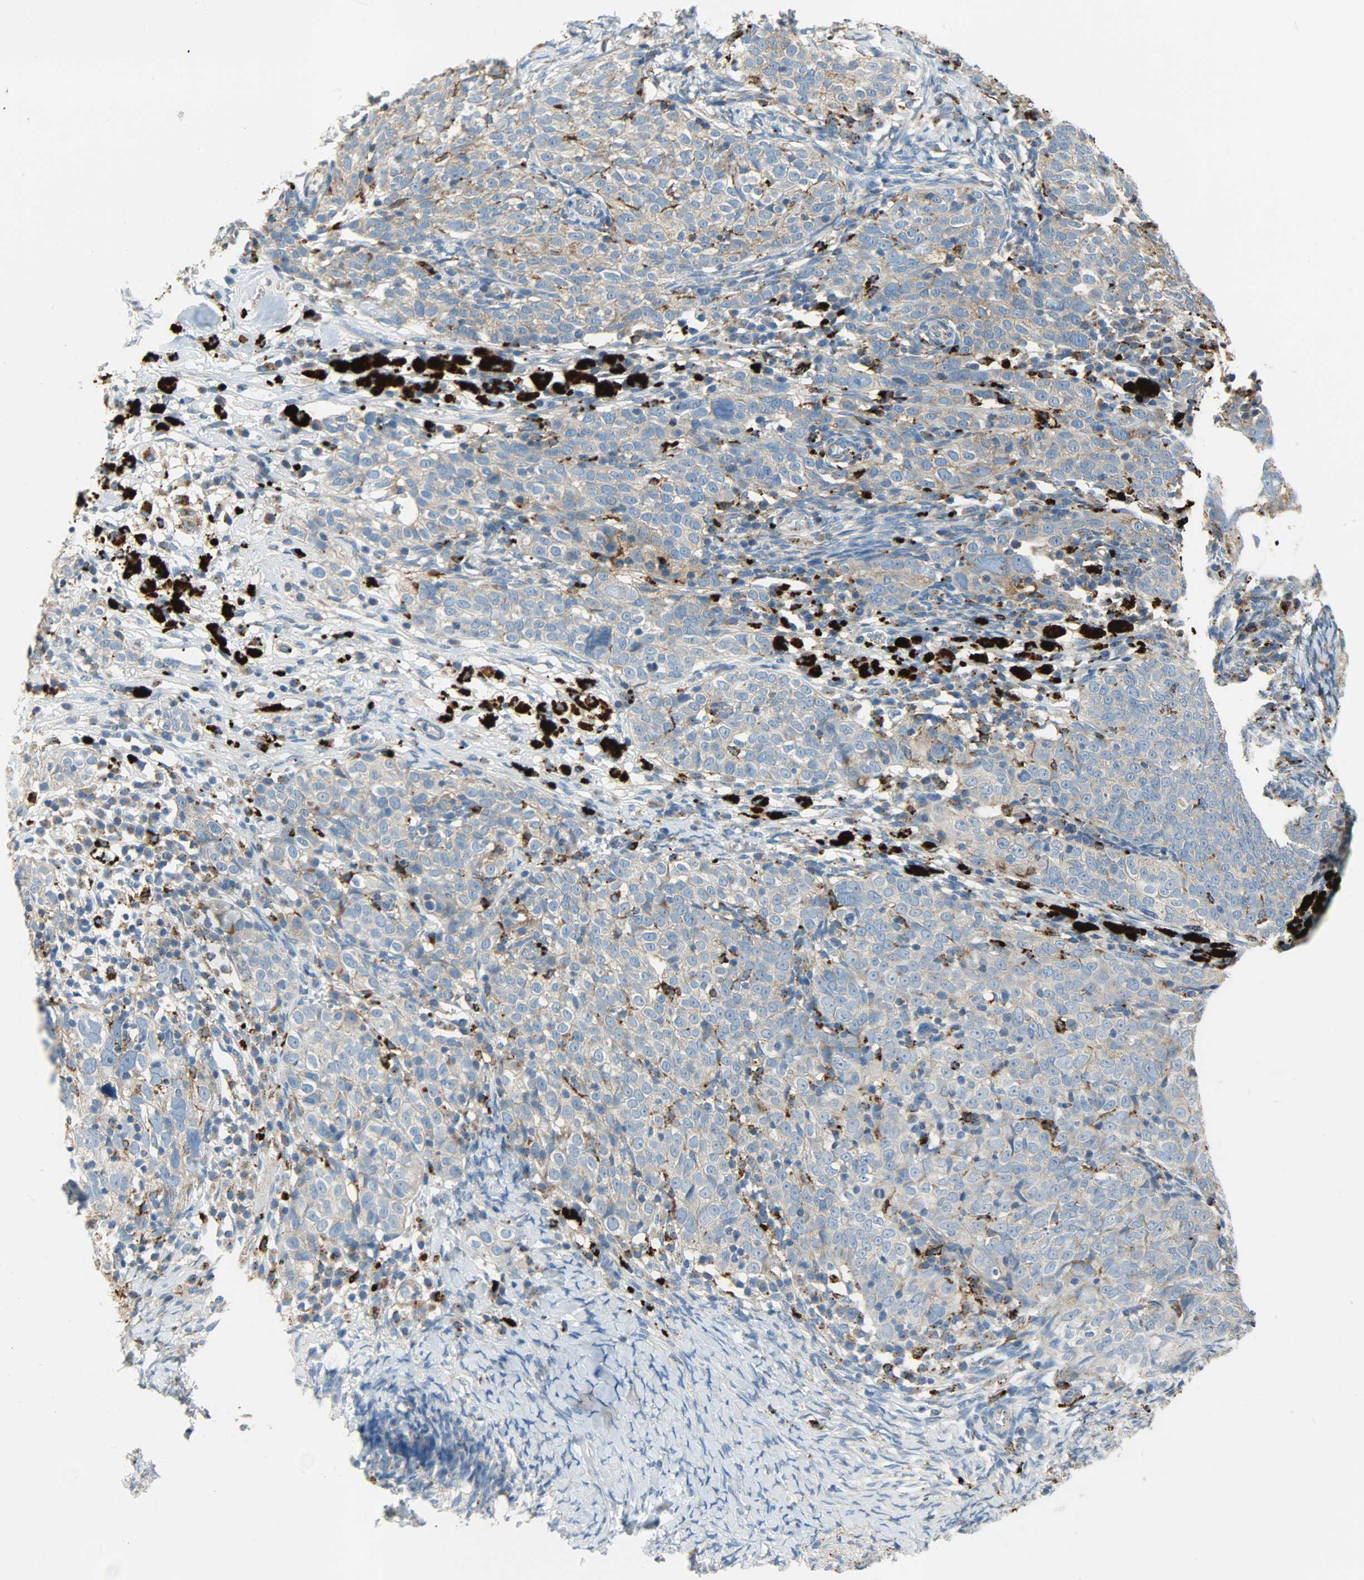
{"staining": {"intensity": "weak", "quantity": "25%-75%", "location": "cytoplasmic/membranous"}, "tissue": "ovarian cancer", "cell_type": "Tumor cells", "image_type": "cancer", "snomed": [{"axis": "morphology", "description": "Normal tissue, NOS"}, {"axis": "morphology", "description": "Cystadenocarcinoma, serous, NOS"}, {"axis": "topography", "description": "Ovary"}], "caption": "Protein expression analysis of ovarian serous cystadenocarcinoma reveals weak cytoplasmic/membranous positivity in about 25%-75% of tumor cells. The protein of interest is shown in brown color, while the nuclei are stained blue.", "gene": "ASAH1", "patient": {"sex": "female", "age": 62}}